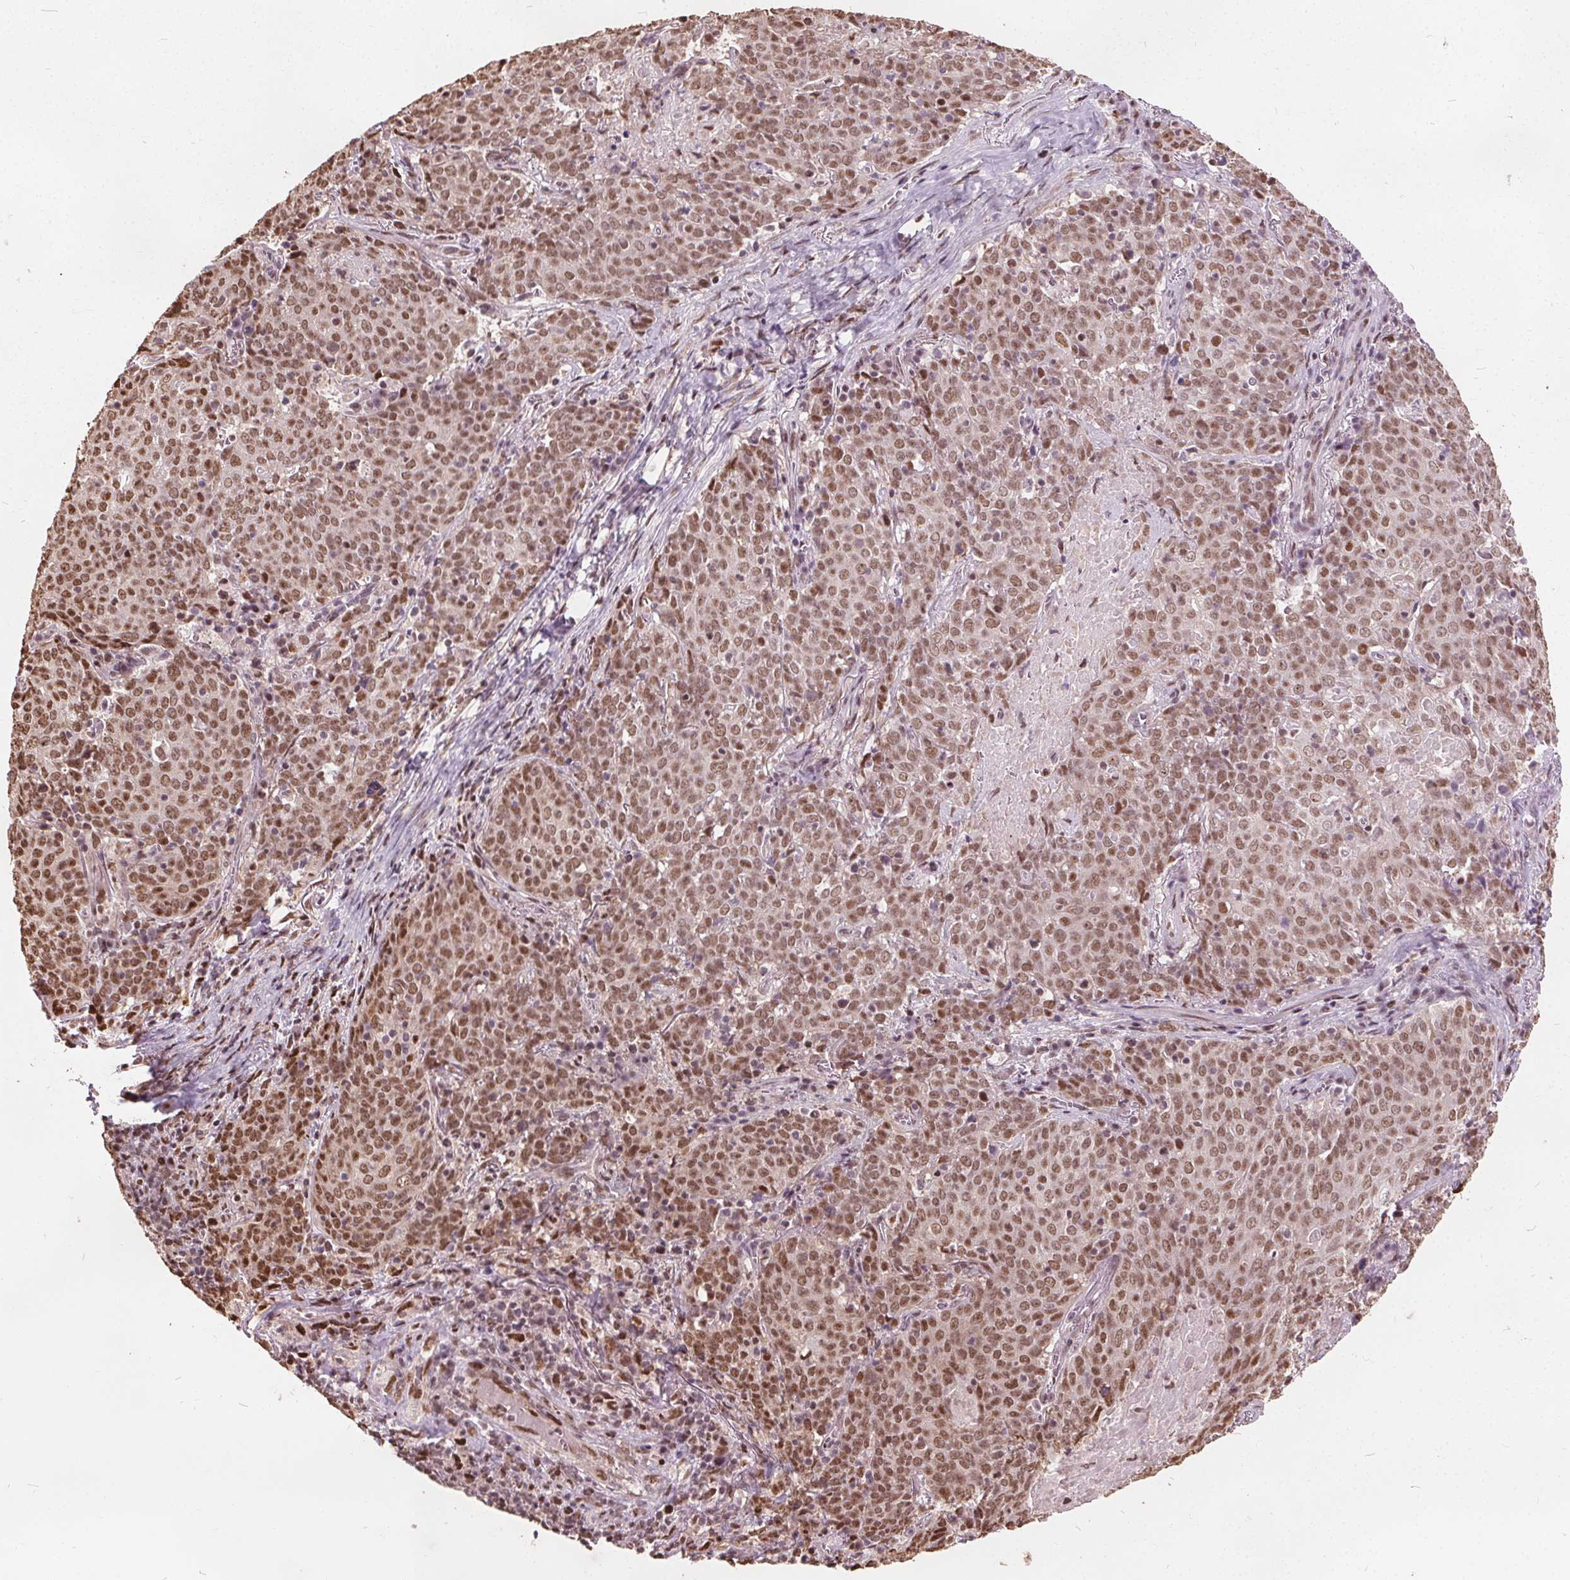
{"staining": {"intensity": "moderate", "quantity": ">75%", "location": "nuclear"}, "tissue": "lung cancer", "cell_type": "Tumor cells", "image_type": "cancer", "snomed": [{"axis": "morphology", "description": "Squamous cell carcinoma, NOS"}, {"axis": "topography", "description": "Lung"}], "caption": "Moderate nuclear expression is seen in approximately >75% of tumor cells in lung squamous cell carcinoma.", "gene": "ISLR2", "patient": {"sex": "male", "age": 82}}